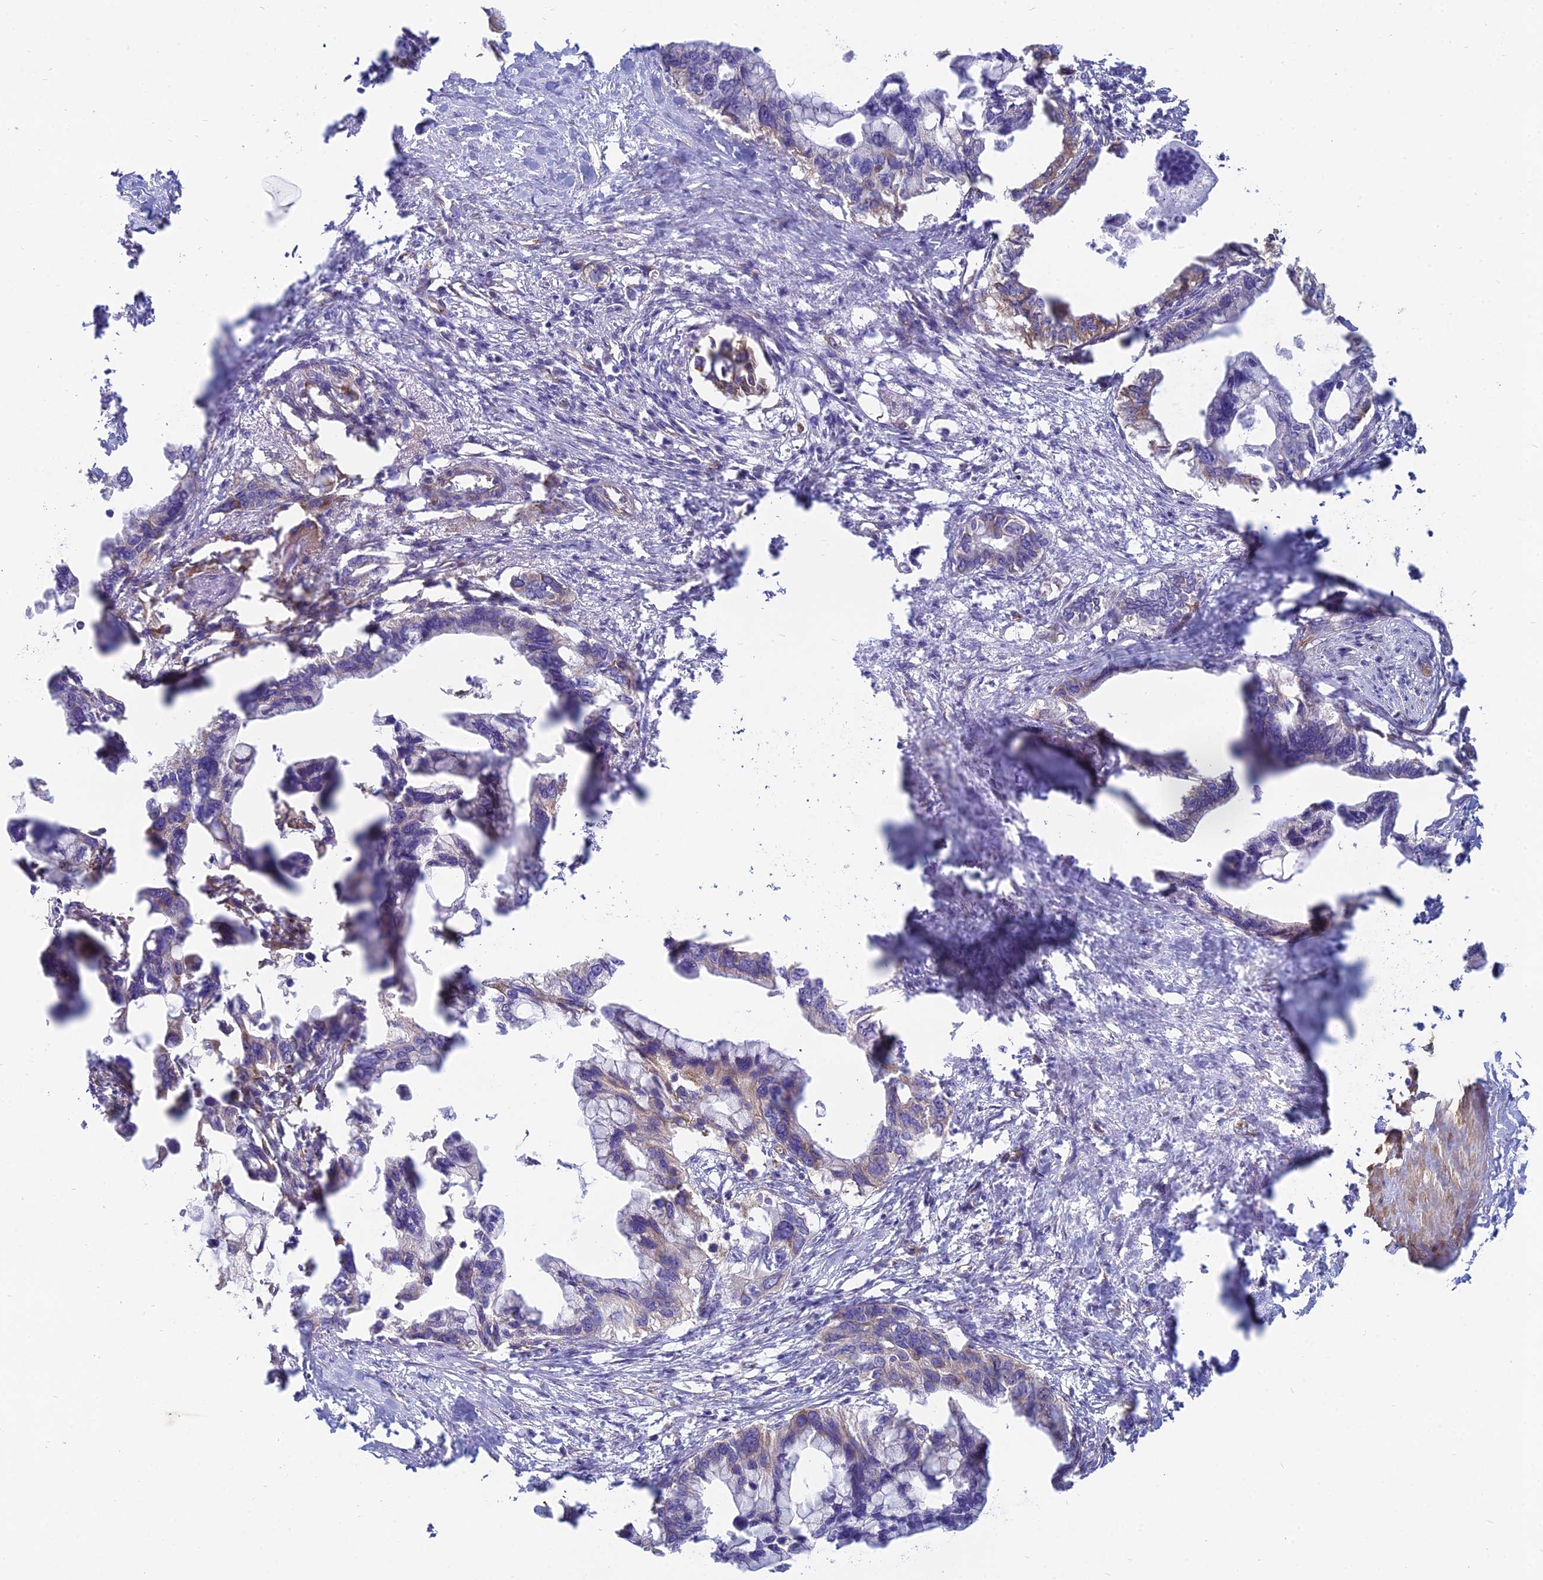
{"staining": {"intensity": "moderate", "quantity": "<25%", "location": "cytoplasmic/membranous"}, "tissue": "pancreatic cancer", "cell_type": "Tumor cells", "image_type": "cancer", "snomed": [{"axis": "morphology", "description": "Adenocarcinoma, NOS"}, {"axis": "topography", "description": "Pancreas"}], "caption": "This is an image of immunohistochemistry staining of pancreatic cancer (adenocarcinoma), which shows moderate positivity in the cytoplasmic/membranous of tumor cells.", "gene": "TXLNA", "patient": {"sex": "female", "age": 83}}